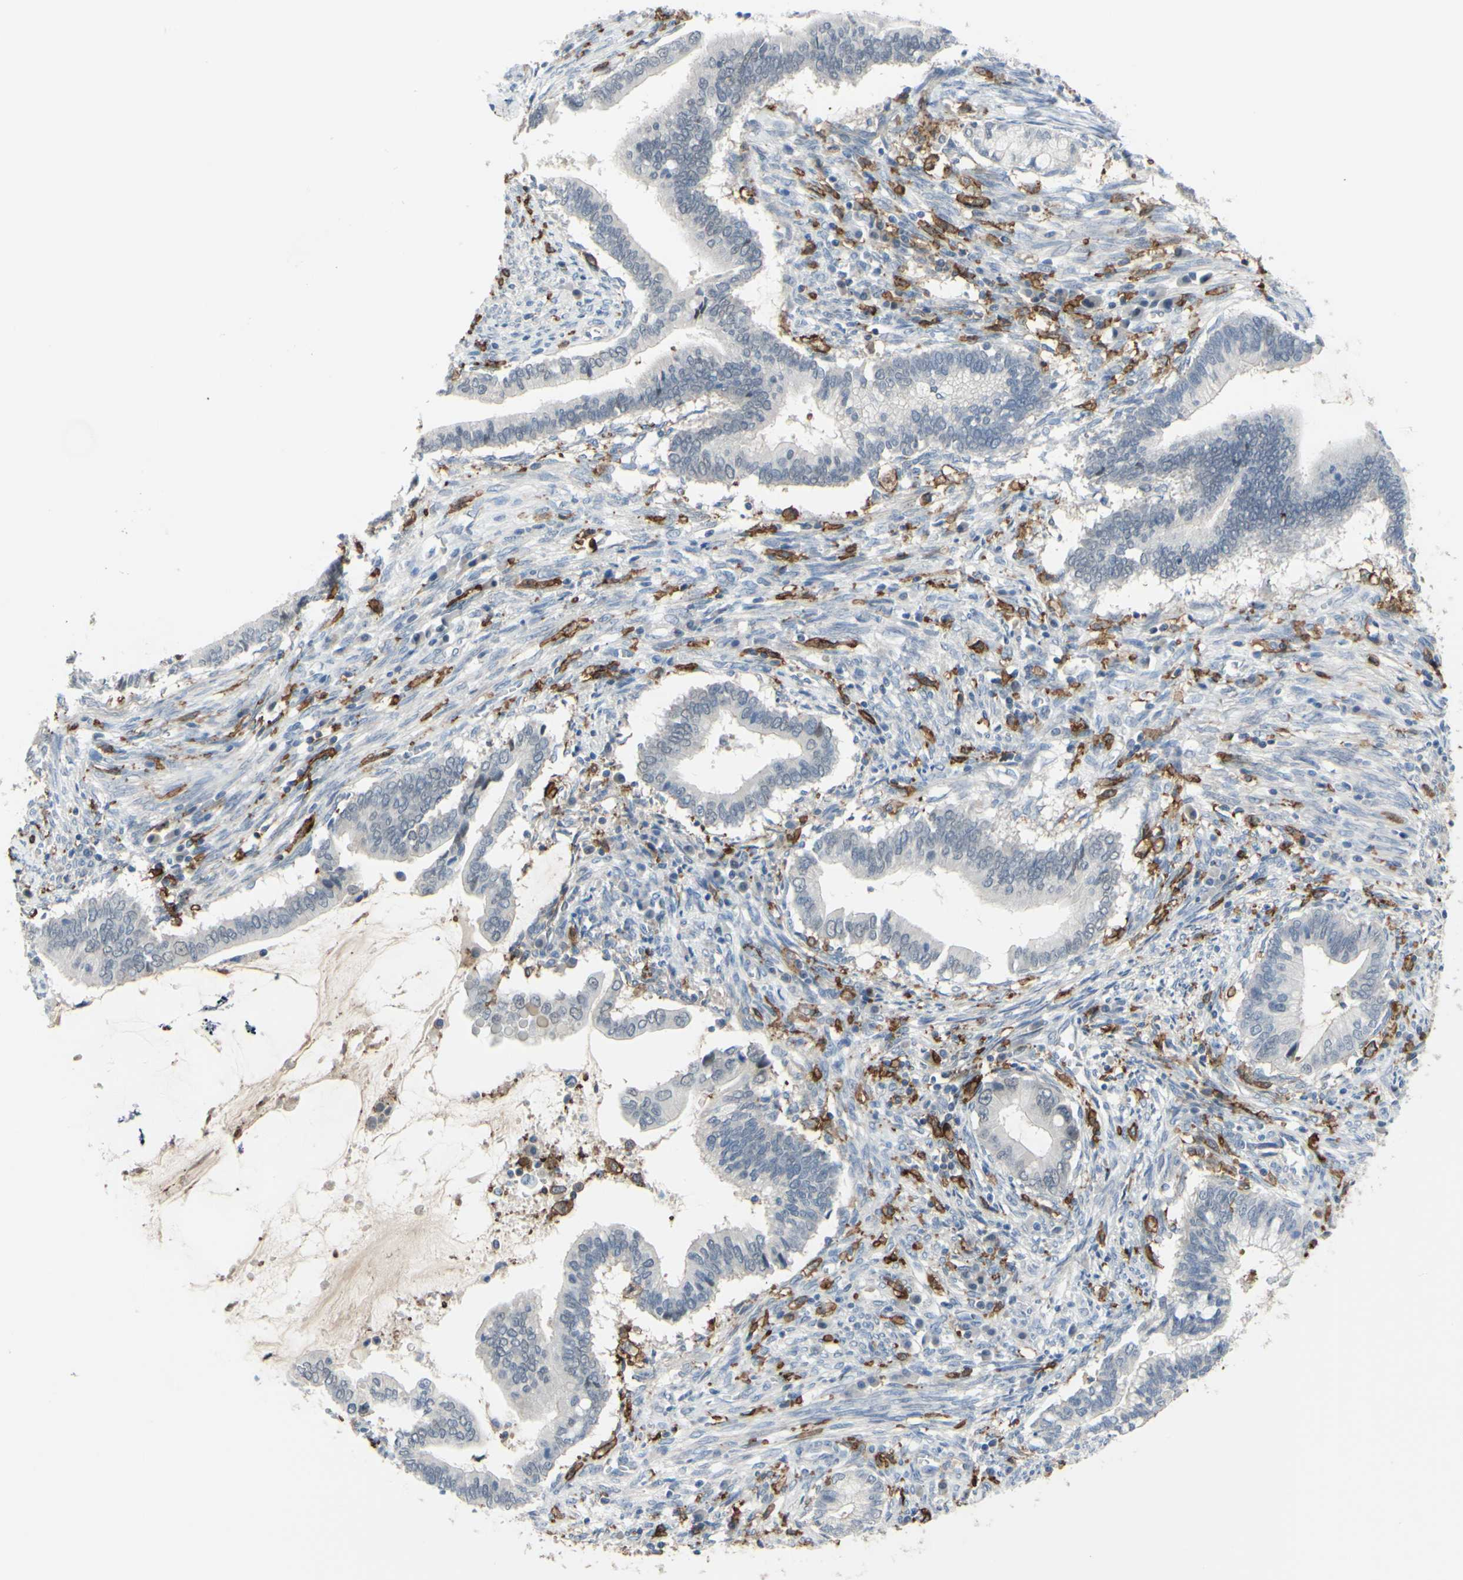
{"staining": {"intensity": "negative", "quantity": "none", "location": "none"}, "tissue": "cervical cancer", "cell_type": "Tumor cells", "image_type": "cancer", "snomed": [{"axis": "morphology", "description": "Adenocarcinoma, NOS"}, {"axis": "topography", "description": "Cervix"}], "caption": "IHC histopathology image of human cervical cancer stained for a protein (brown), which displays no staining in tumor cells. (Brightfield microscopy of DAB immunohistochemistry (IHC) at high magnification).", "gene": "FCGR2A", "patient": {"sex": "female", "age": 44}}